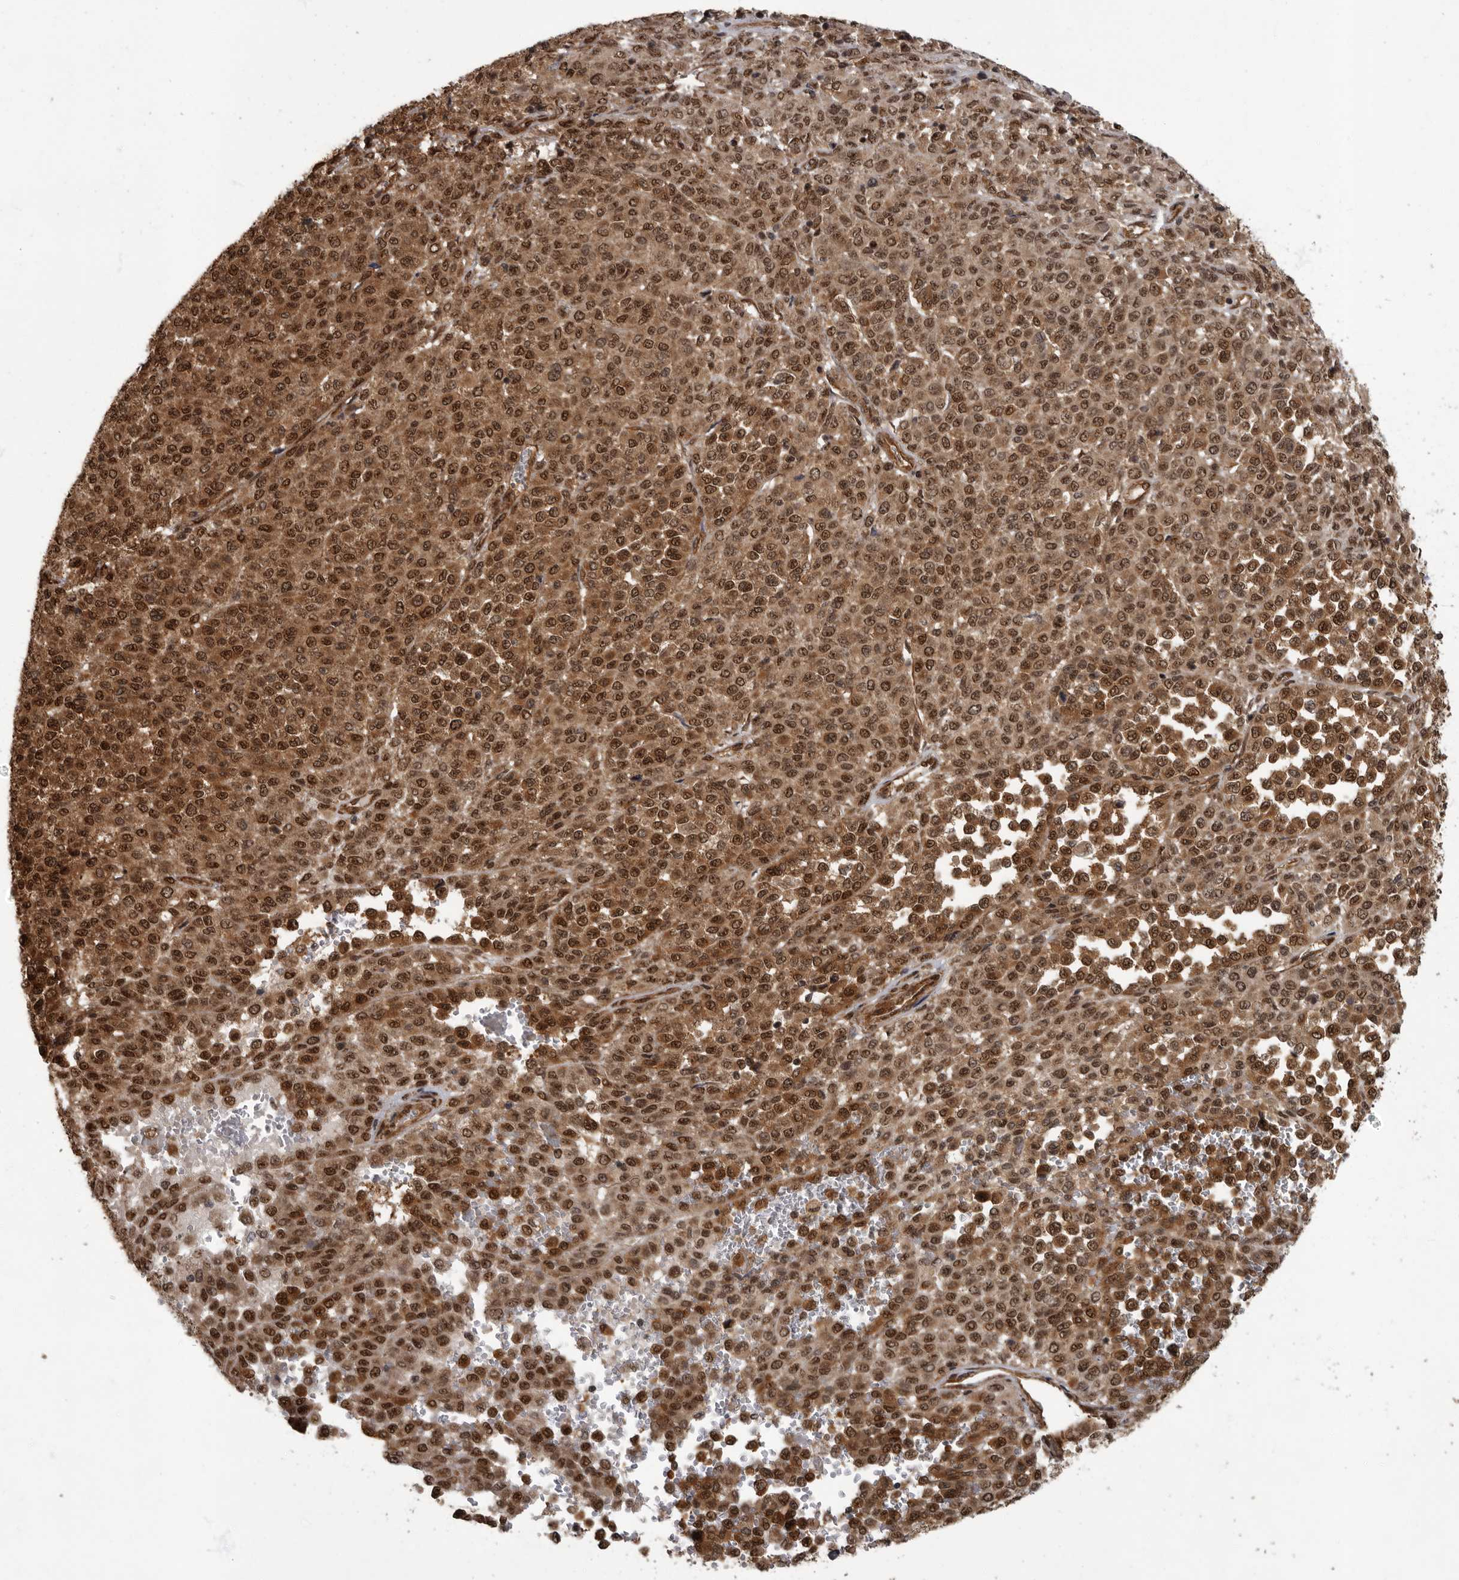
{"staining": {"intensity": "strong", "quantity": ">75%", "location": "cytoplasmic/membranous,nuclear"}, "tissue": "melanoma", "cell_type": "Tumor cells", "image_type": "cancer", "snomed": [{"axis": "morphology", "description": "Malignant melanoma, Metastatic site"}, {"axis": "topography", "description": "Pancreas"}], "caption": "A brown stain labels strong cytoplasmic/membranous and nuclear expression of a protein in human melanoma tumor cells.", "gene": "VPS50", "patient": {"sex": "female", "age": 30}}